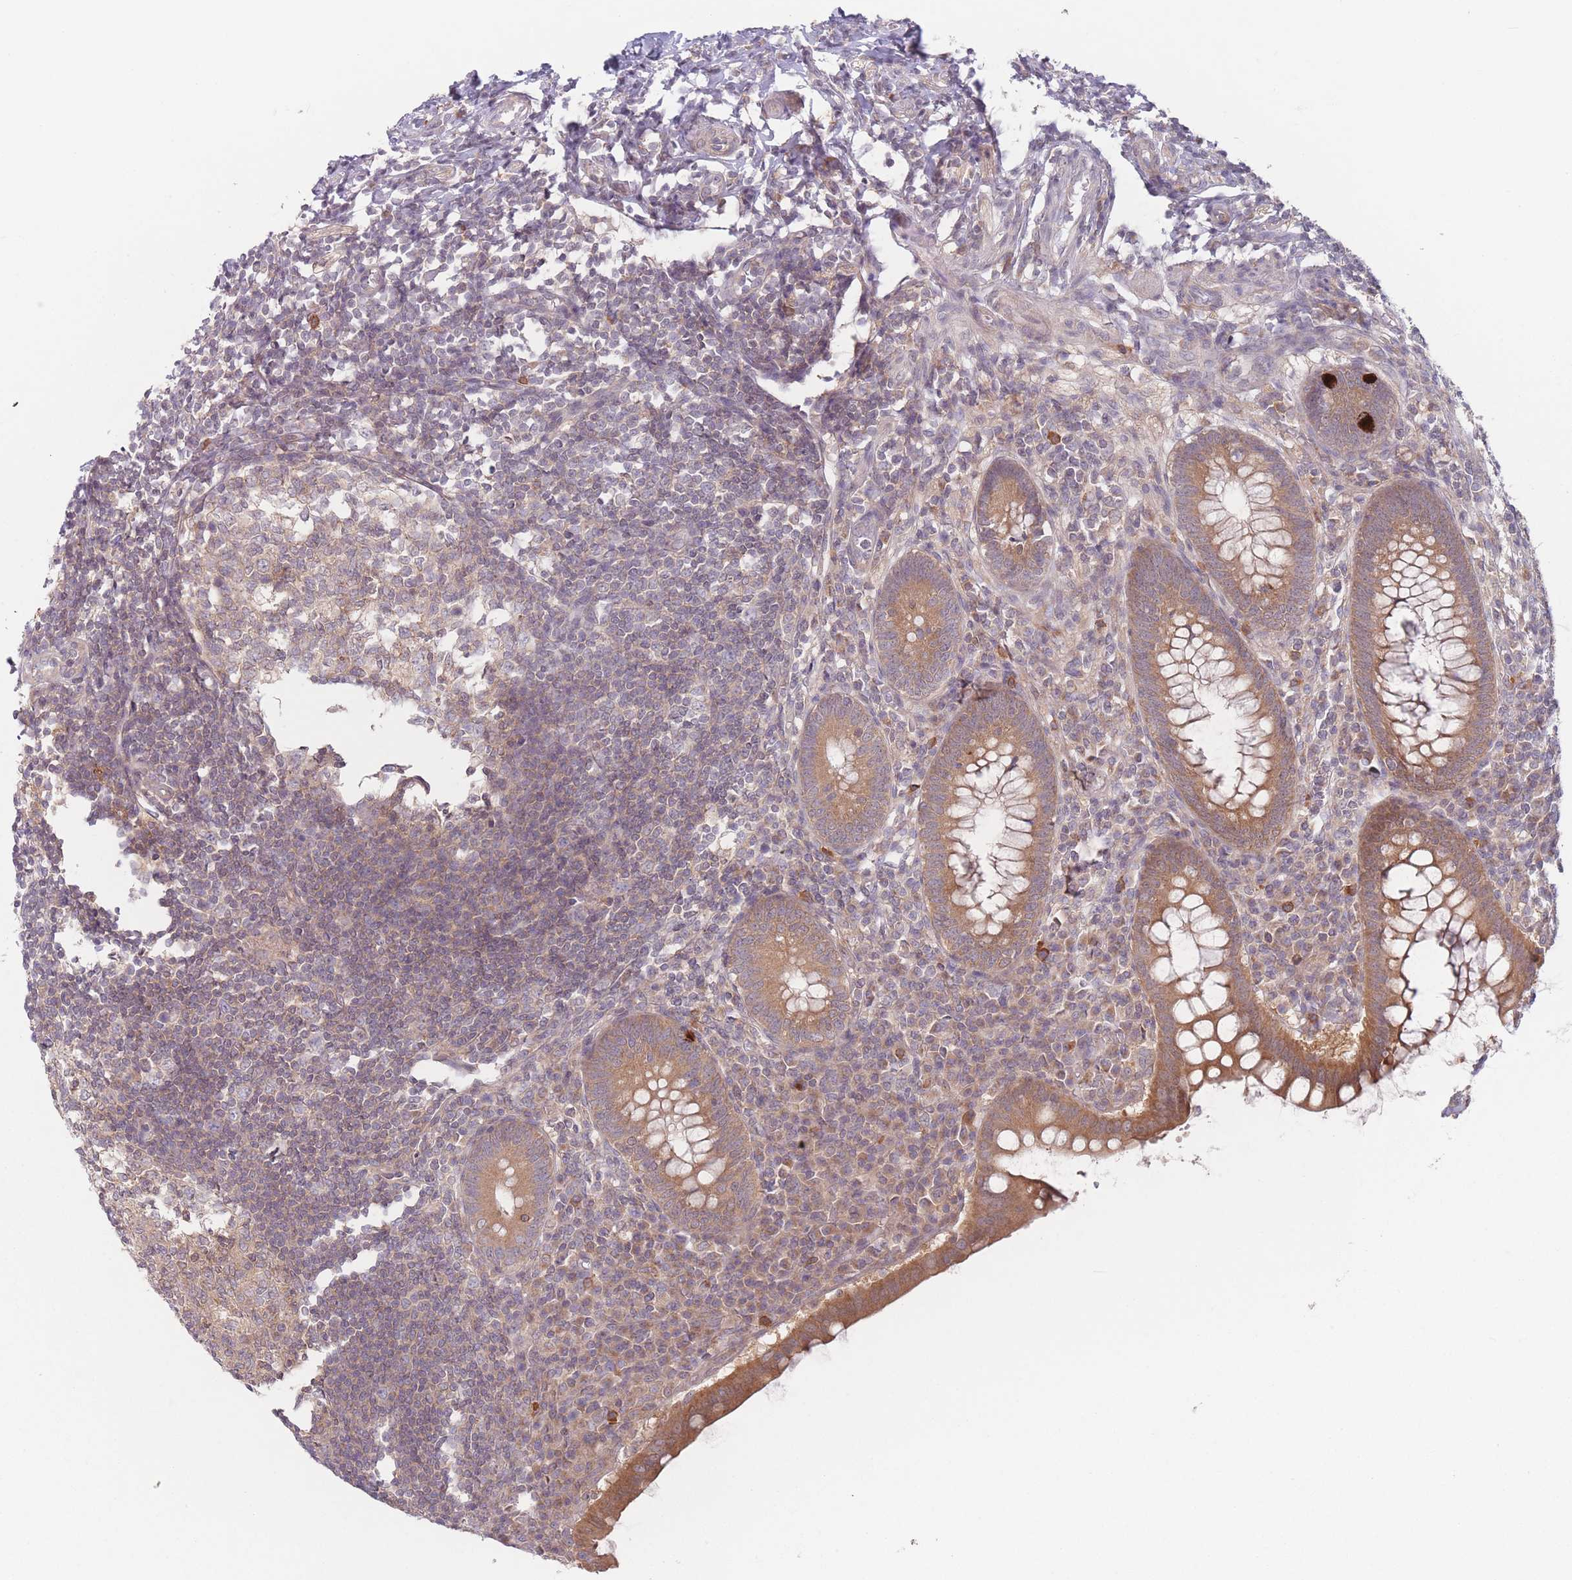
{"staining": {"intensity": "moderate", "quantity": ">75%", "location": "cytoplasmic/membranous"}, "tissue": "appendix", "cell_type": "Glandular cells", "image_type": "normal", "snomed": [{"axis": "morphology", "description": "Normal tissue, NOS"}, {"axis": "topography", "description": "Appendix"}], "caption": "Approximately >75% of glandular cells in normal appendix reveal moderate cytoplasmic/membranous protein expression as visualized by brown immunohistochemical staining.", "gene": "PPM1A", "patient": {"sex": "female", "age": 33}}